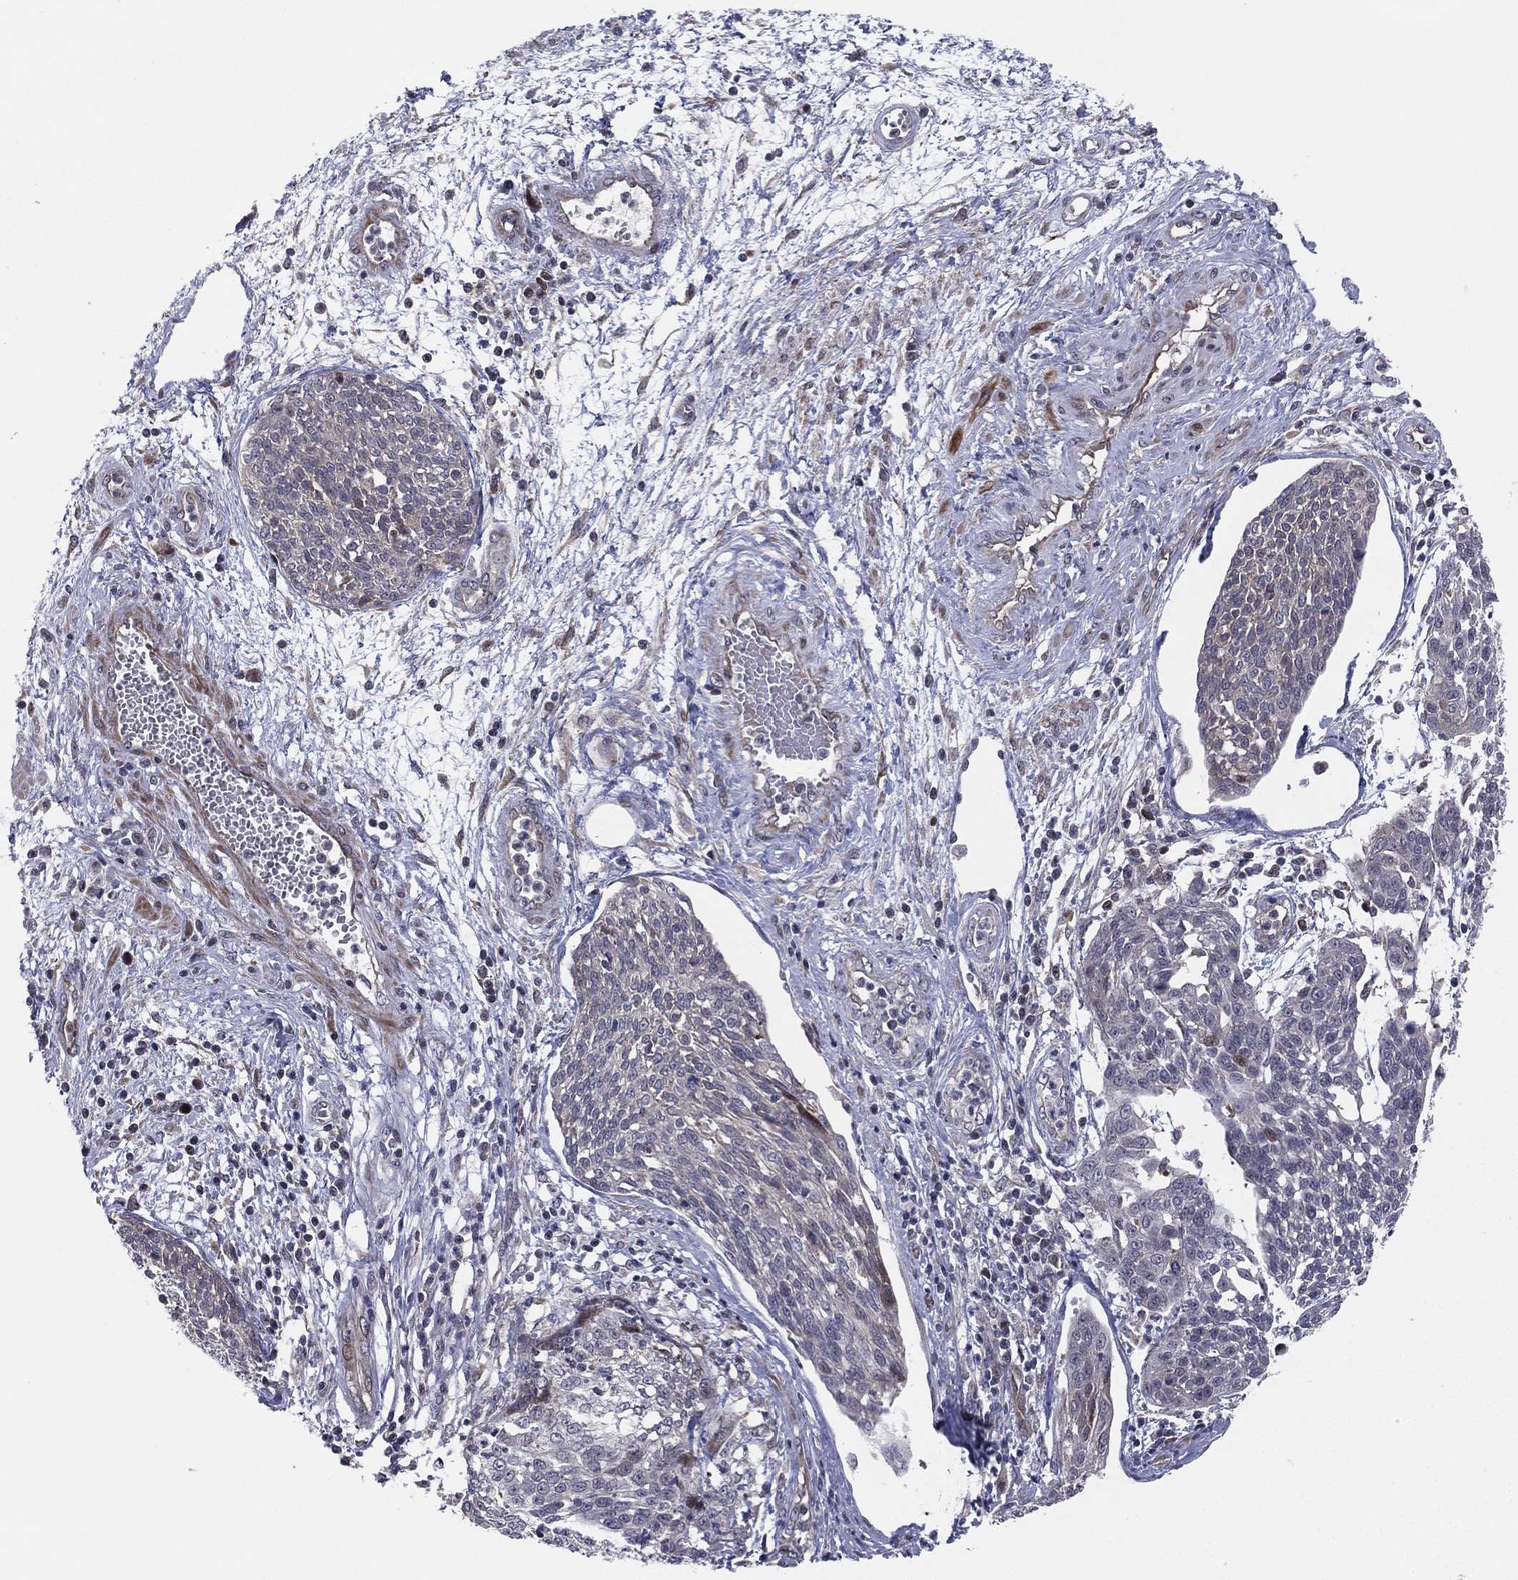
{"staining": {"intensity": "negative", "quantity": "none", "location": "none"}, "tissue": "cervical cancer", "cell_type": "Tumor cells", "image_type": "cancer", "snomed": [{"axis": "morphology", "description": "Squamous cell carcinoma, NOS"}, {"axis": "topography", "description": "Cervix"}], "caption": "There is no significant positivity in tumor cells of squamous cell carcinoma (cervical).", "gene": "UTP14A", "patient": {"sex": "female", "age": 34}}